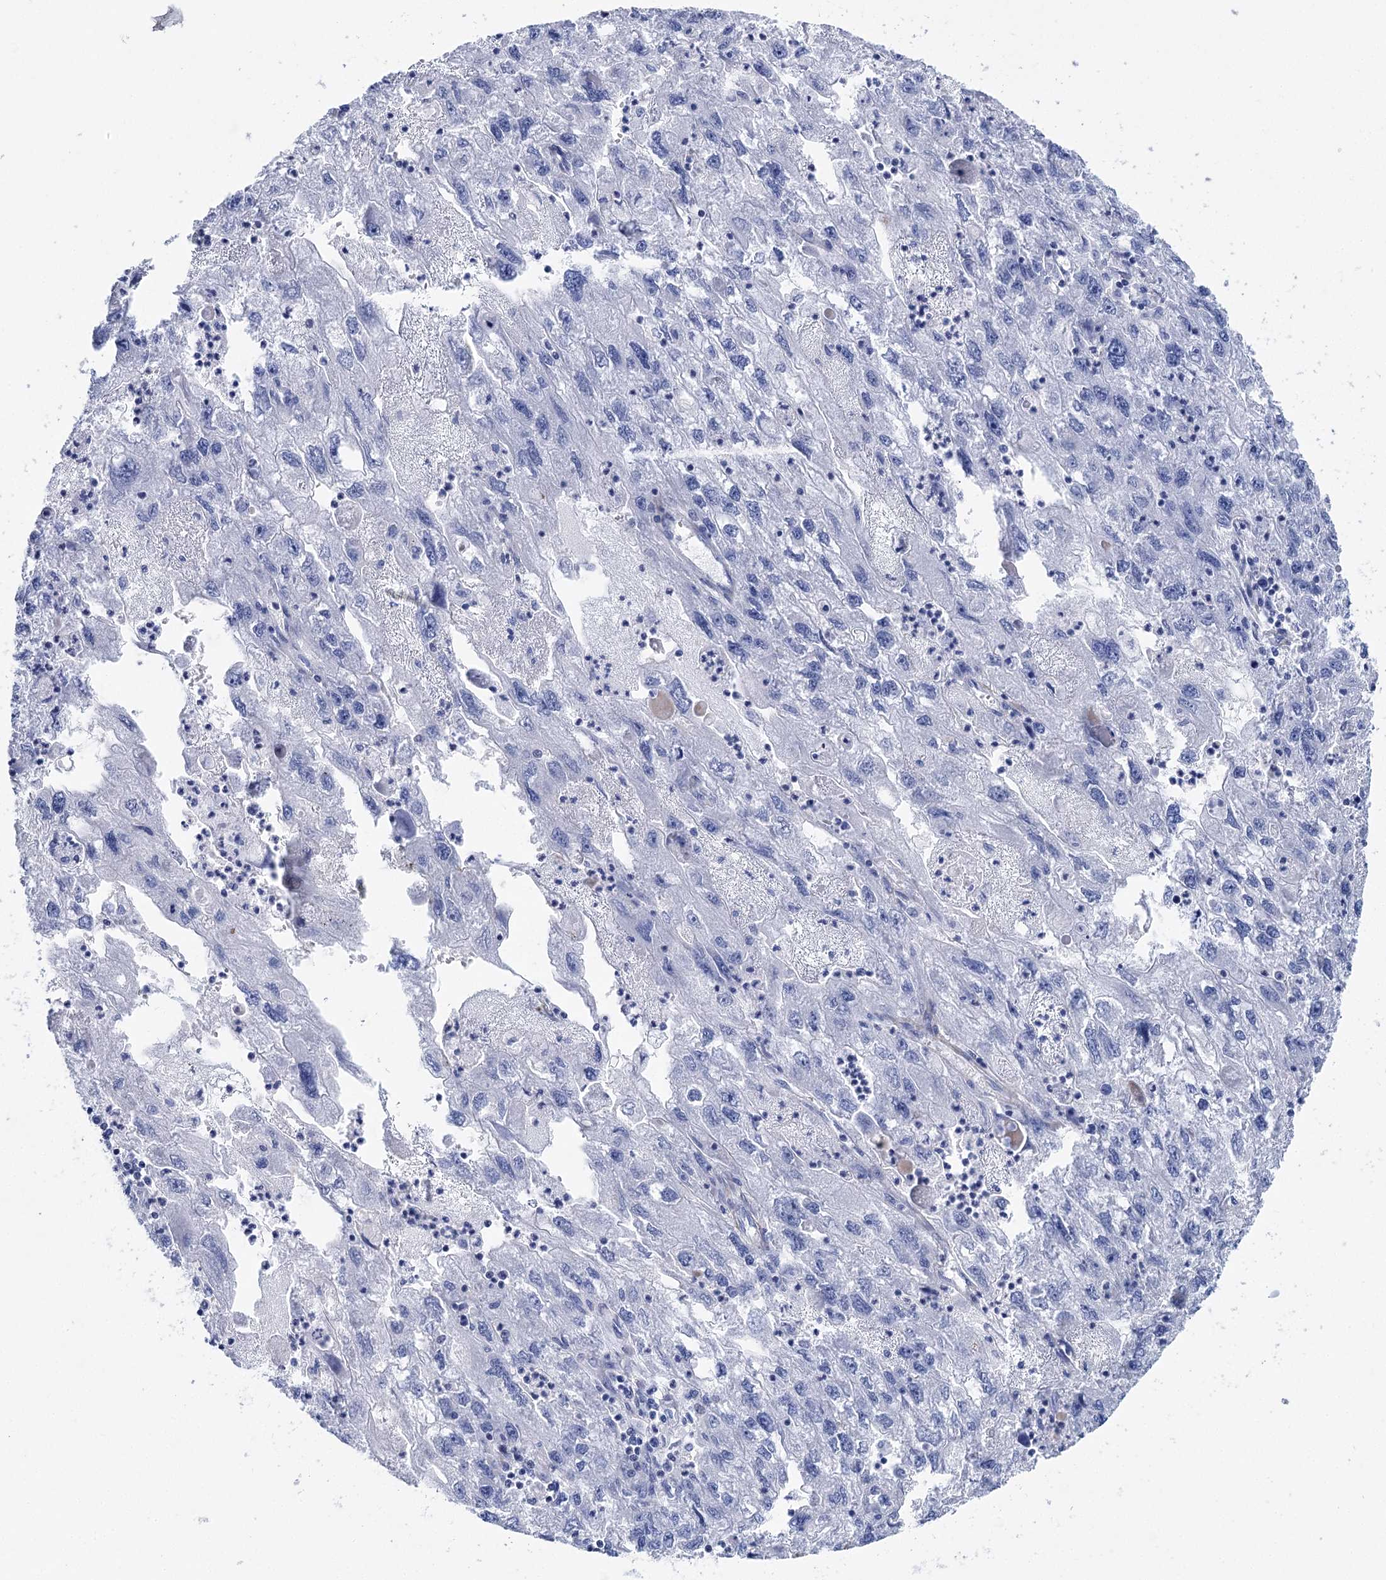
{"staining": {"intensity": "negative", "quantity": "none", "location": "none"}, "tissue": "endometrial cancer", "cell_type": "Tumor cells", "image_type": "cancer", "snomed": [{"axis": "morphology", "description": "Adenocarcinoma, NOS"}, {"axis": "topography", "description": "Endometrium"}], "caption": "Tumor cells show no significant protein expression in adenocarcinoma (endometrial).", "gene": "ANKRD23", "patient": {"sex": "female", "age": 49}}